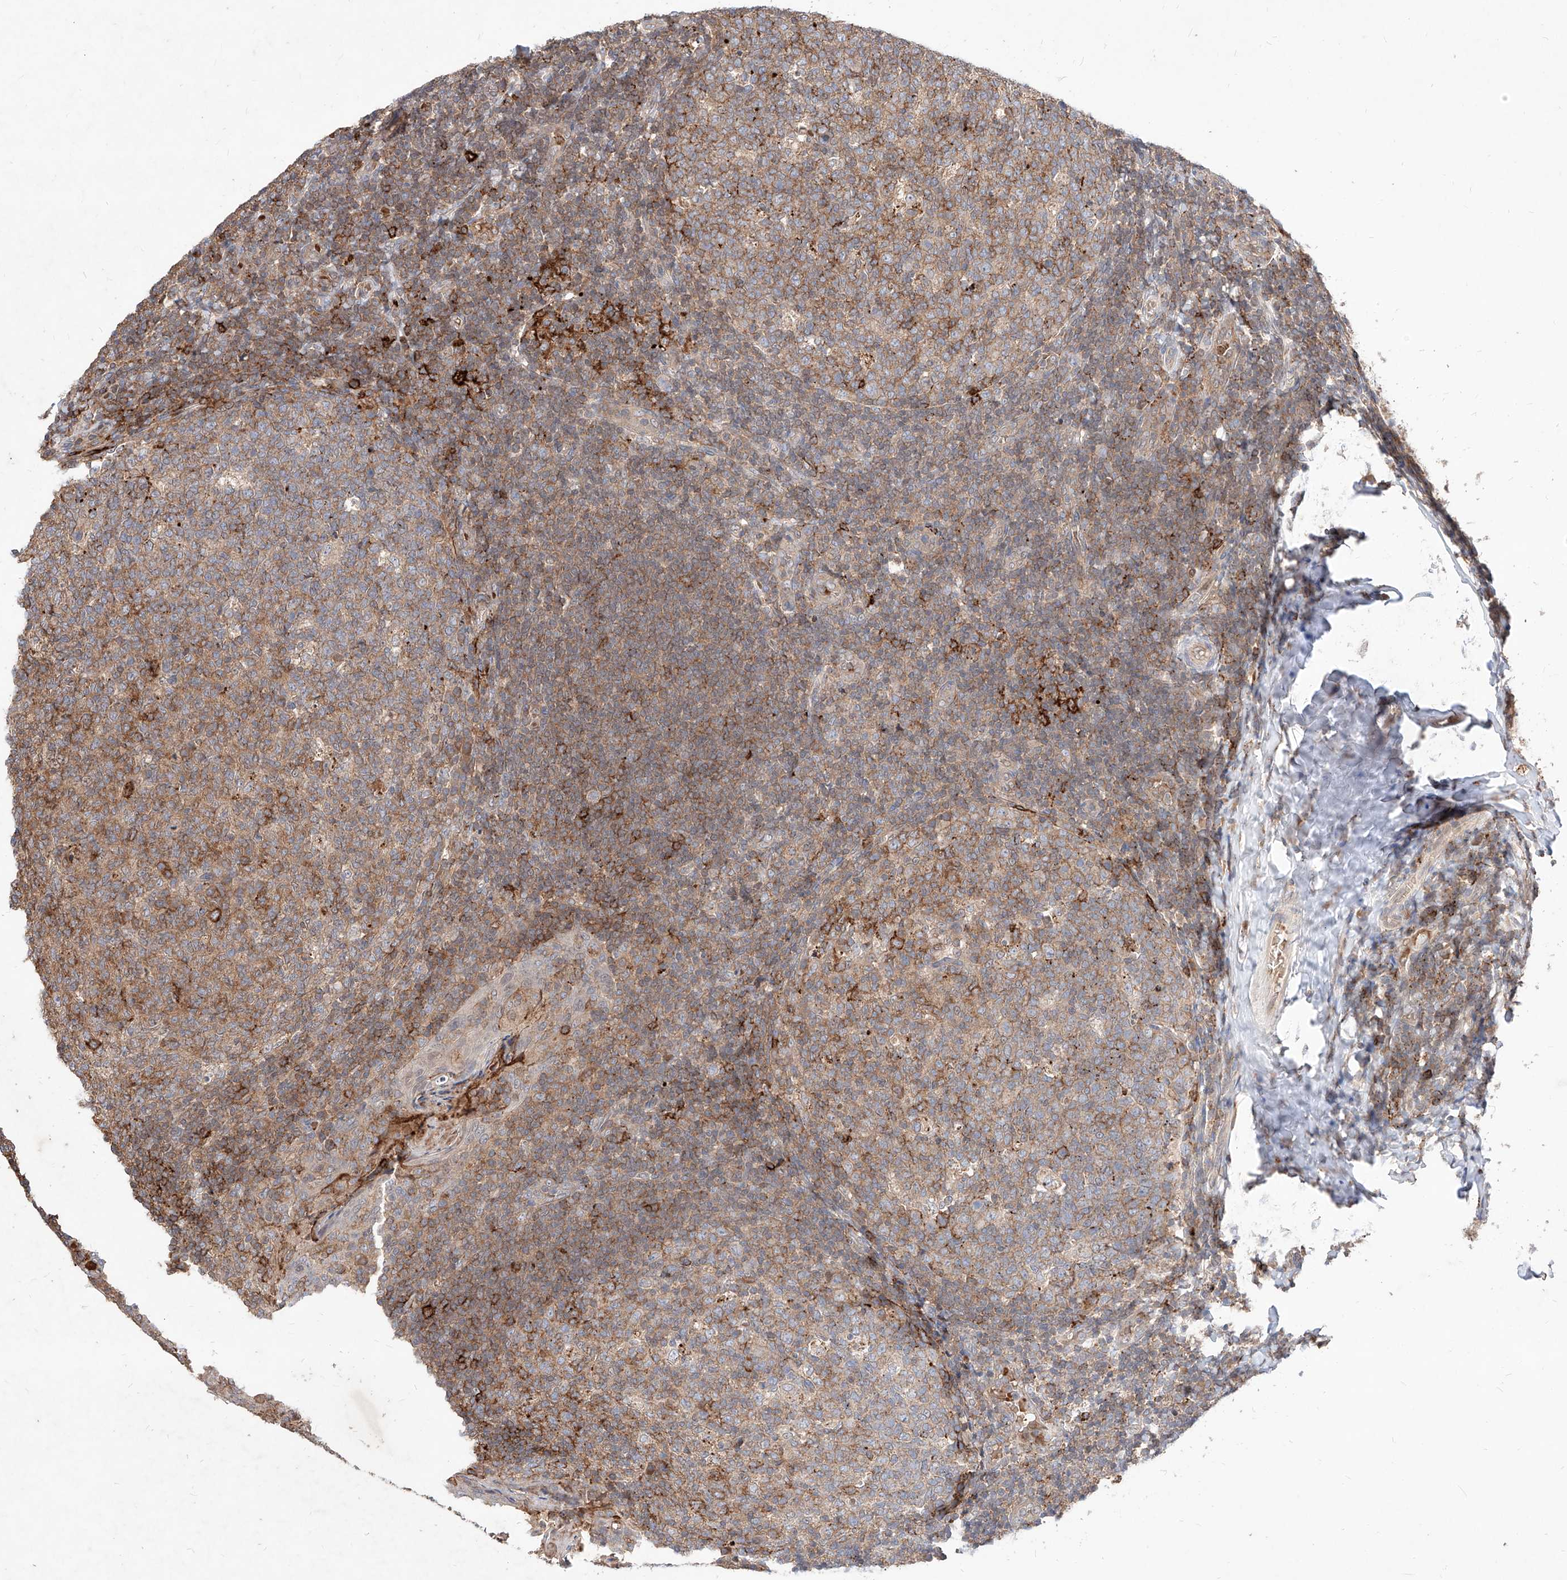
{"staining": {"intensity": "moderate", "quantity": "25%-75%", "location": "cytoplasmic/membranous"}, "tissue": "tonsil", "cell_type": "Germinal center cells", "image_type": "normal", "snomed": [{"axis": "morphology", "description": "Normal tissue, NOS"}, {"axis": "topography", "description": "Tonsil"}], "caption": "DAB (3,3'-diaminobenzidine) immunohistochemical staining of unremarkable tonsil demonstrates moderate cytoplasmic/membranous protein positivity in approximately 25%-75% of germinal center cells. (DAB (3,3'-diaminobenzidine) = brown stain, brightfield microscopy at high magnification).", "gene": "TSNAX", "patient": {"sex": "female", "age": 19}}